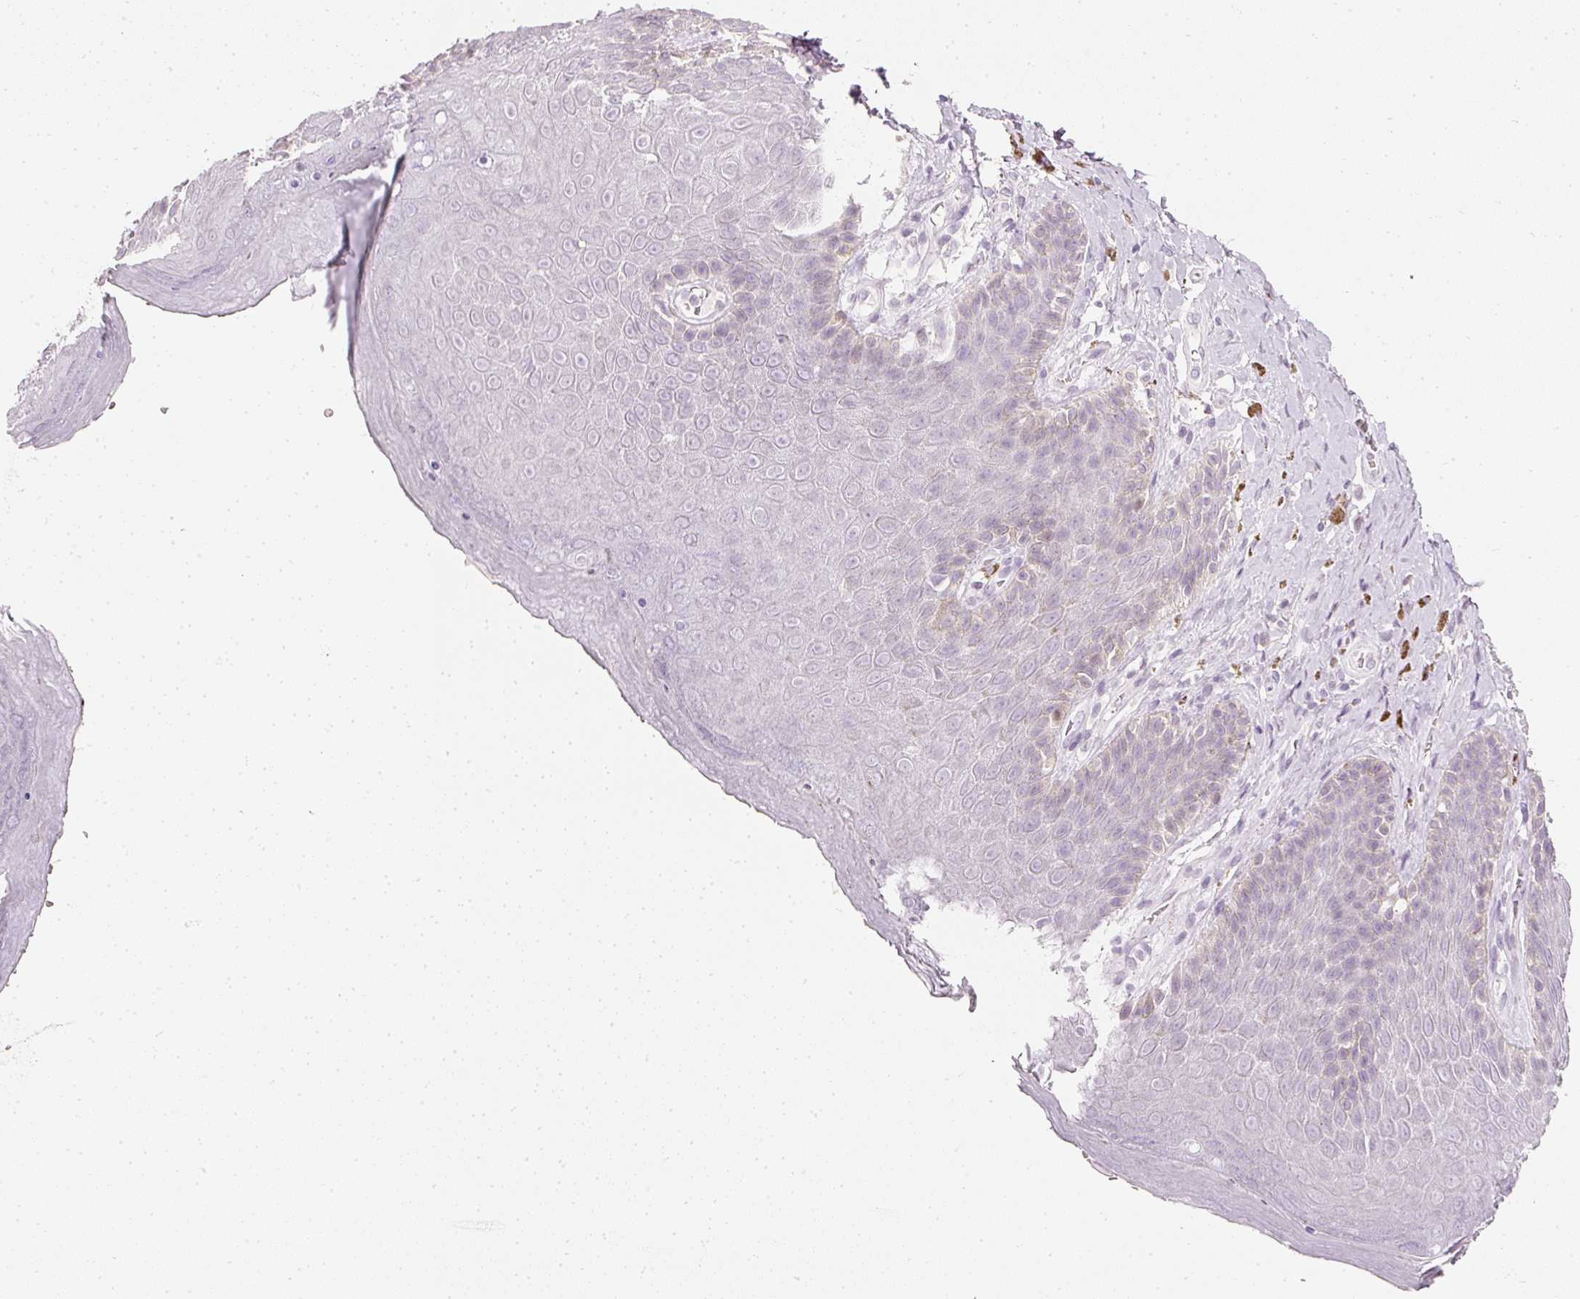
{"staining": {"intensity": "negative", "quantity": "none", "location": "none"}, "tissue": "skin", "cell_type": "Epidermal cells", "image_type": "normal", "snomed": [{"axis": "morphology", "description": "Normal tissue, NOS"}, {"axis": "topography", "description": "Anal"}, {"axis": "topography", "description": "Peripheral nerve tissue"}], "caption": "IHC histopathology image of normal skin: human skin stained with DAB displays no significant protein expression in epidermal cells.", "gene": "ELAVL3", "patient": {"sex": "male", "age": 53}}